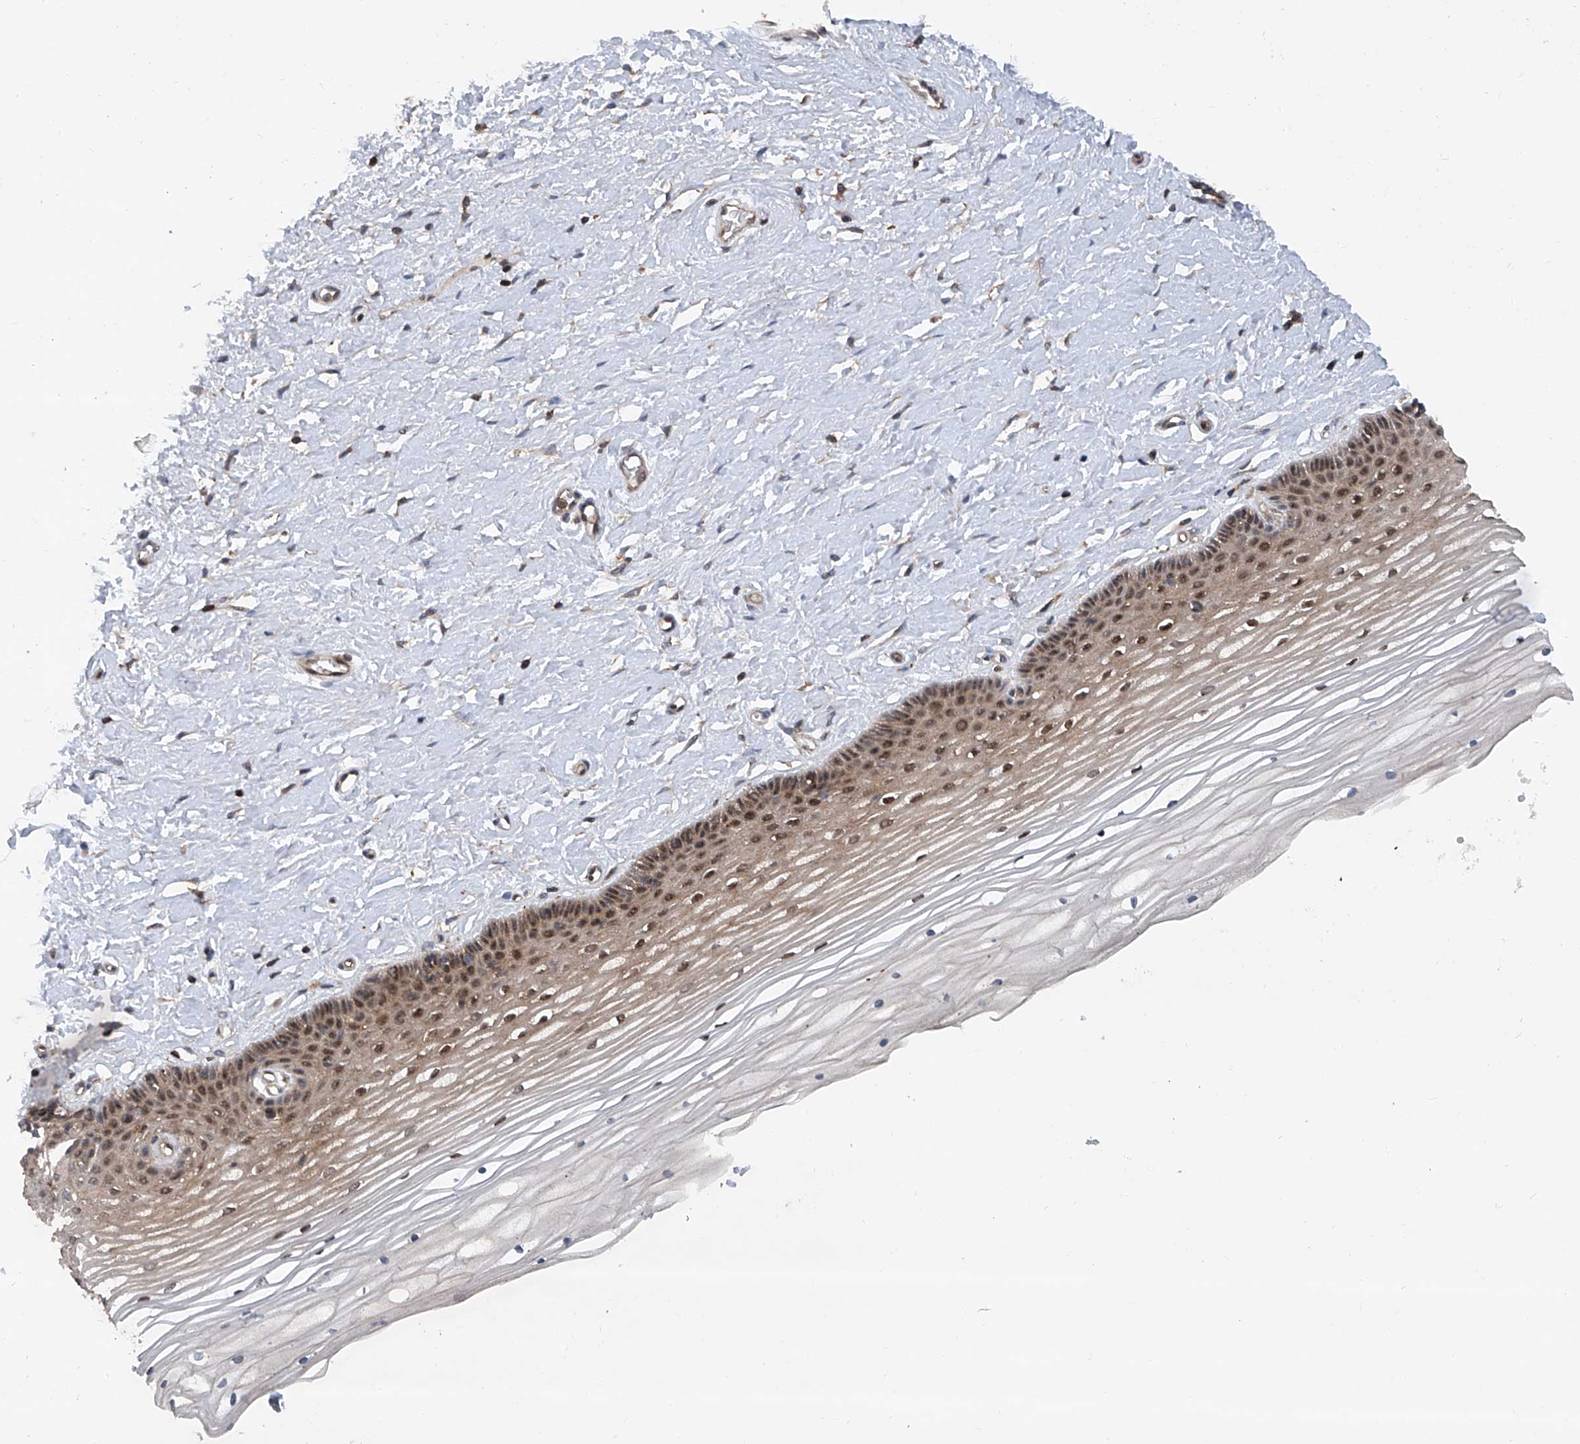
{"staining": {"intensity": "moderate", "quantity": ">75%", "location": "cytoplasmic/membranous,nuclear"}, "tissue": "vagina", "cell_type": "Squamous epithelial cells", "image_type": "normal", "snomed": [{"axis": "morphology", "description": "Normal tissue, NOS"}, {"axis": "topography", "description": "Vagina"}, {"axis": "topography", "description": "Cervix"}], "caption": "Immunohistochemical staining of unremarkable human vagina reveals medium levels of moderate cytoplasmic/membranous,nuclear positivity in approximately >75% of squamous epithelial cells.", "gene": "SMAP1", "patient": {"sex": "female", "age": 40}}